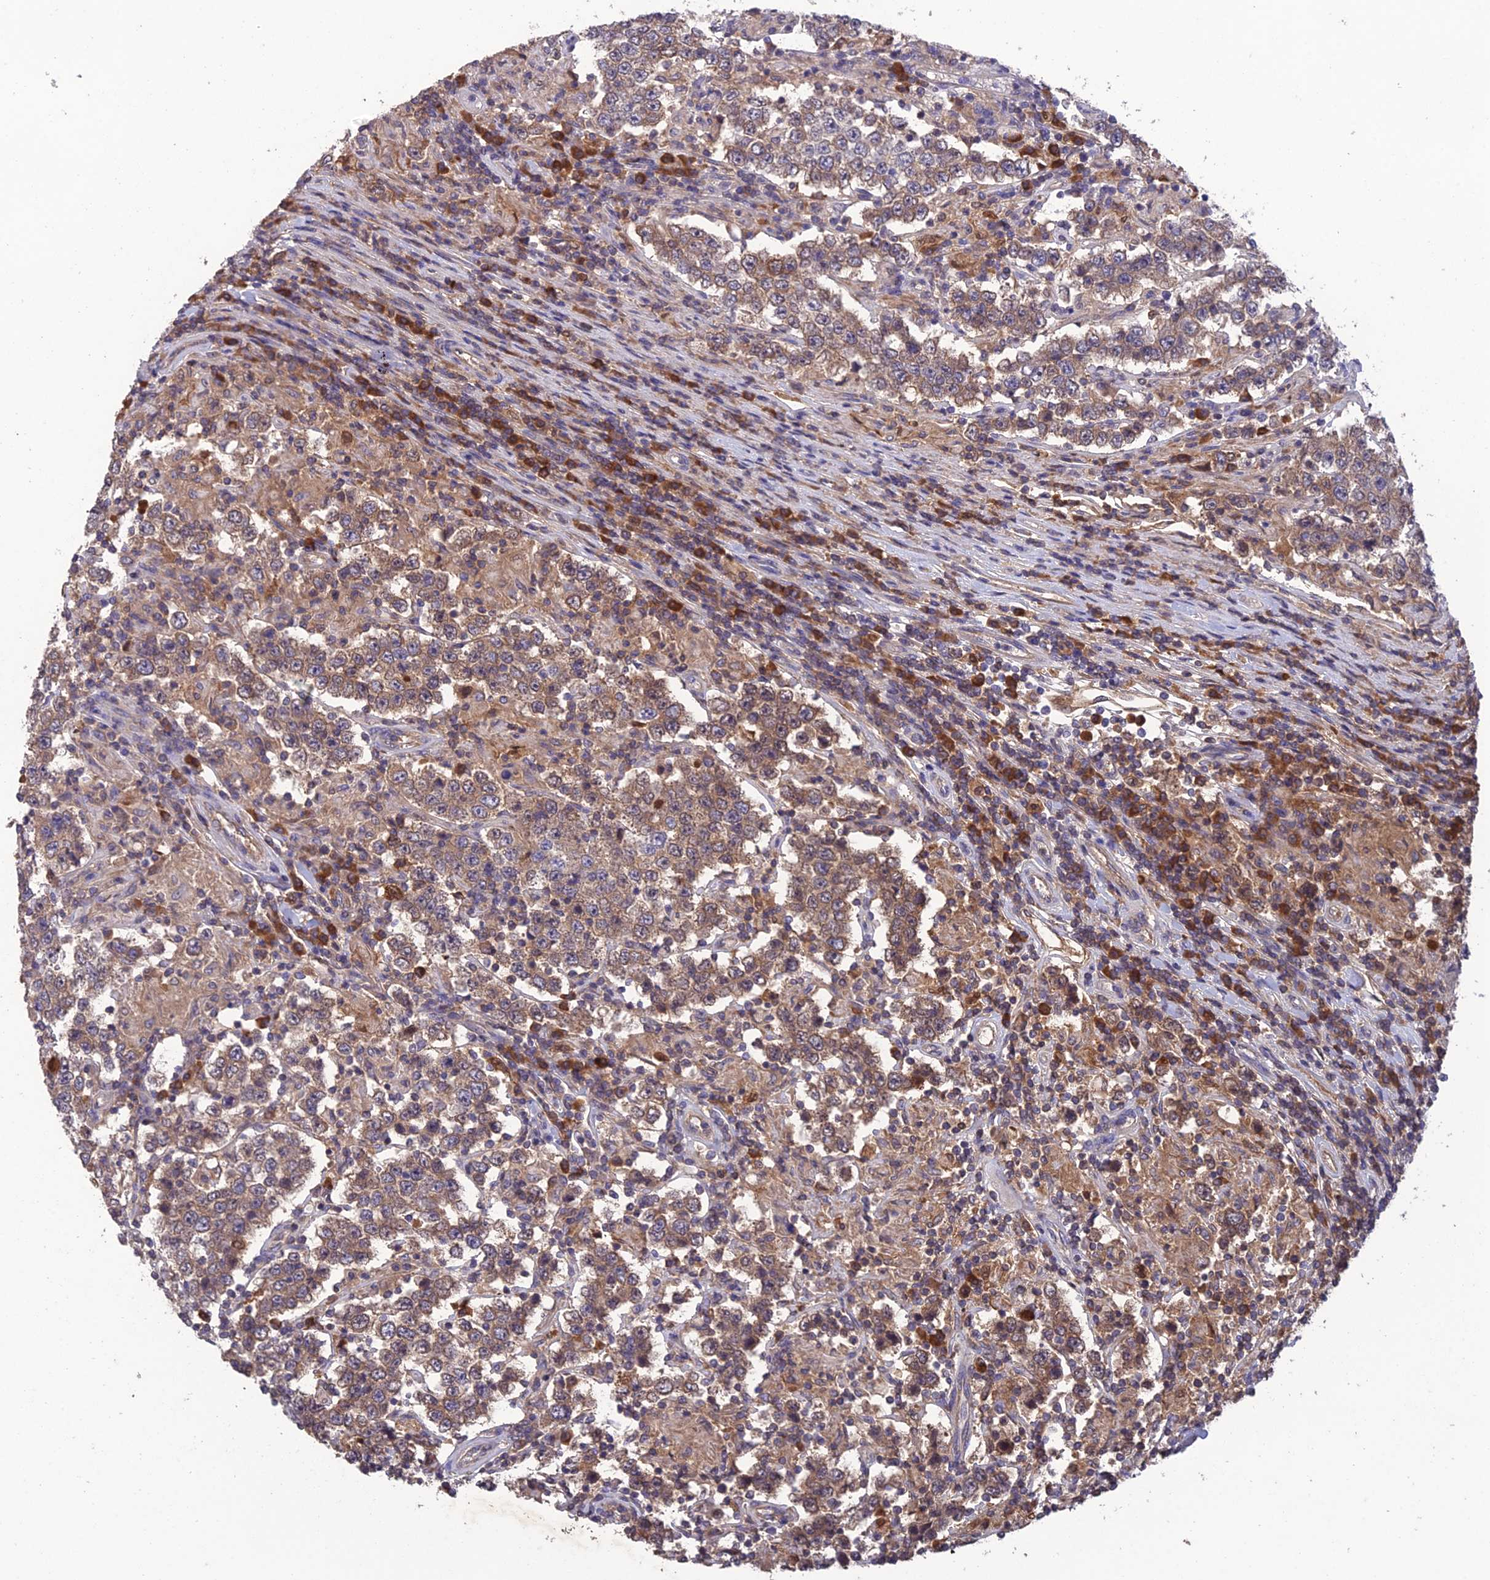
{"staining": {"intensity": "weak", "quantity": "25%-75%", "location": "cytoplasmic/membranous"}, "tissue": "testis cancer", "cell_type": "Tumor cells", "image_type": "cancer", "snomed": [{"axis": "morphology", "description": "Normal tissue, NOS"}, {"axis": "morphology", "description": "Urothelial carcinoma, High grade"}, {"axis": "morphology", "description": "Seminoma, NOS"}, {"axis": "morphology", "description": "Carcinoma, Embryonal, NOS"}, {"axis": "topography", "description": "Urinary bladder"}, {"axis": "topography", "description": "Testis"}], "caption": "Protein staining of testis cancer tissue displays weak cytoplasmic/membranous positivity in approximately 25%-75% of tumor cells.", "gene": "SLC39A13", "patient": {"sex": "male", "age": 41}}